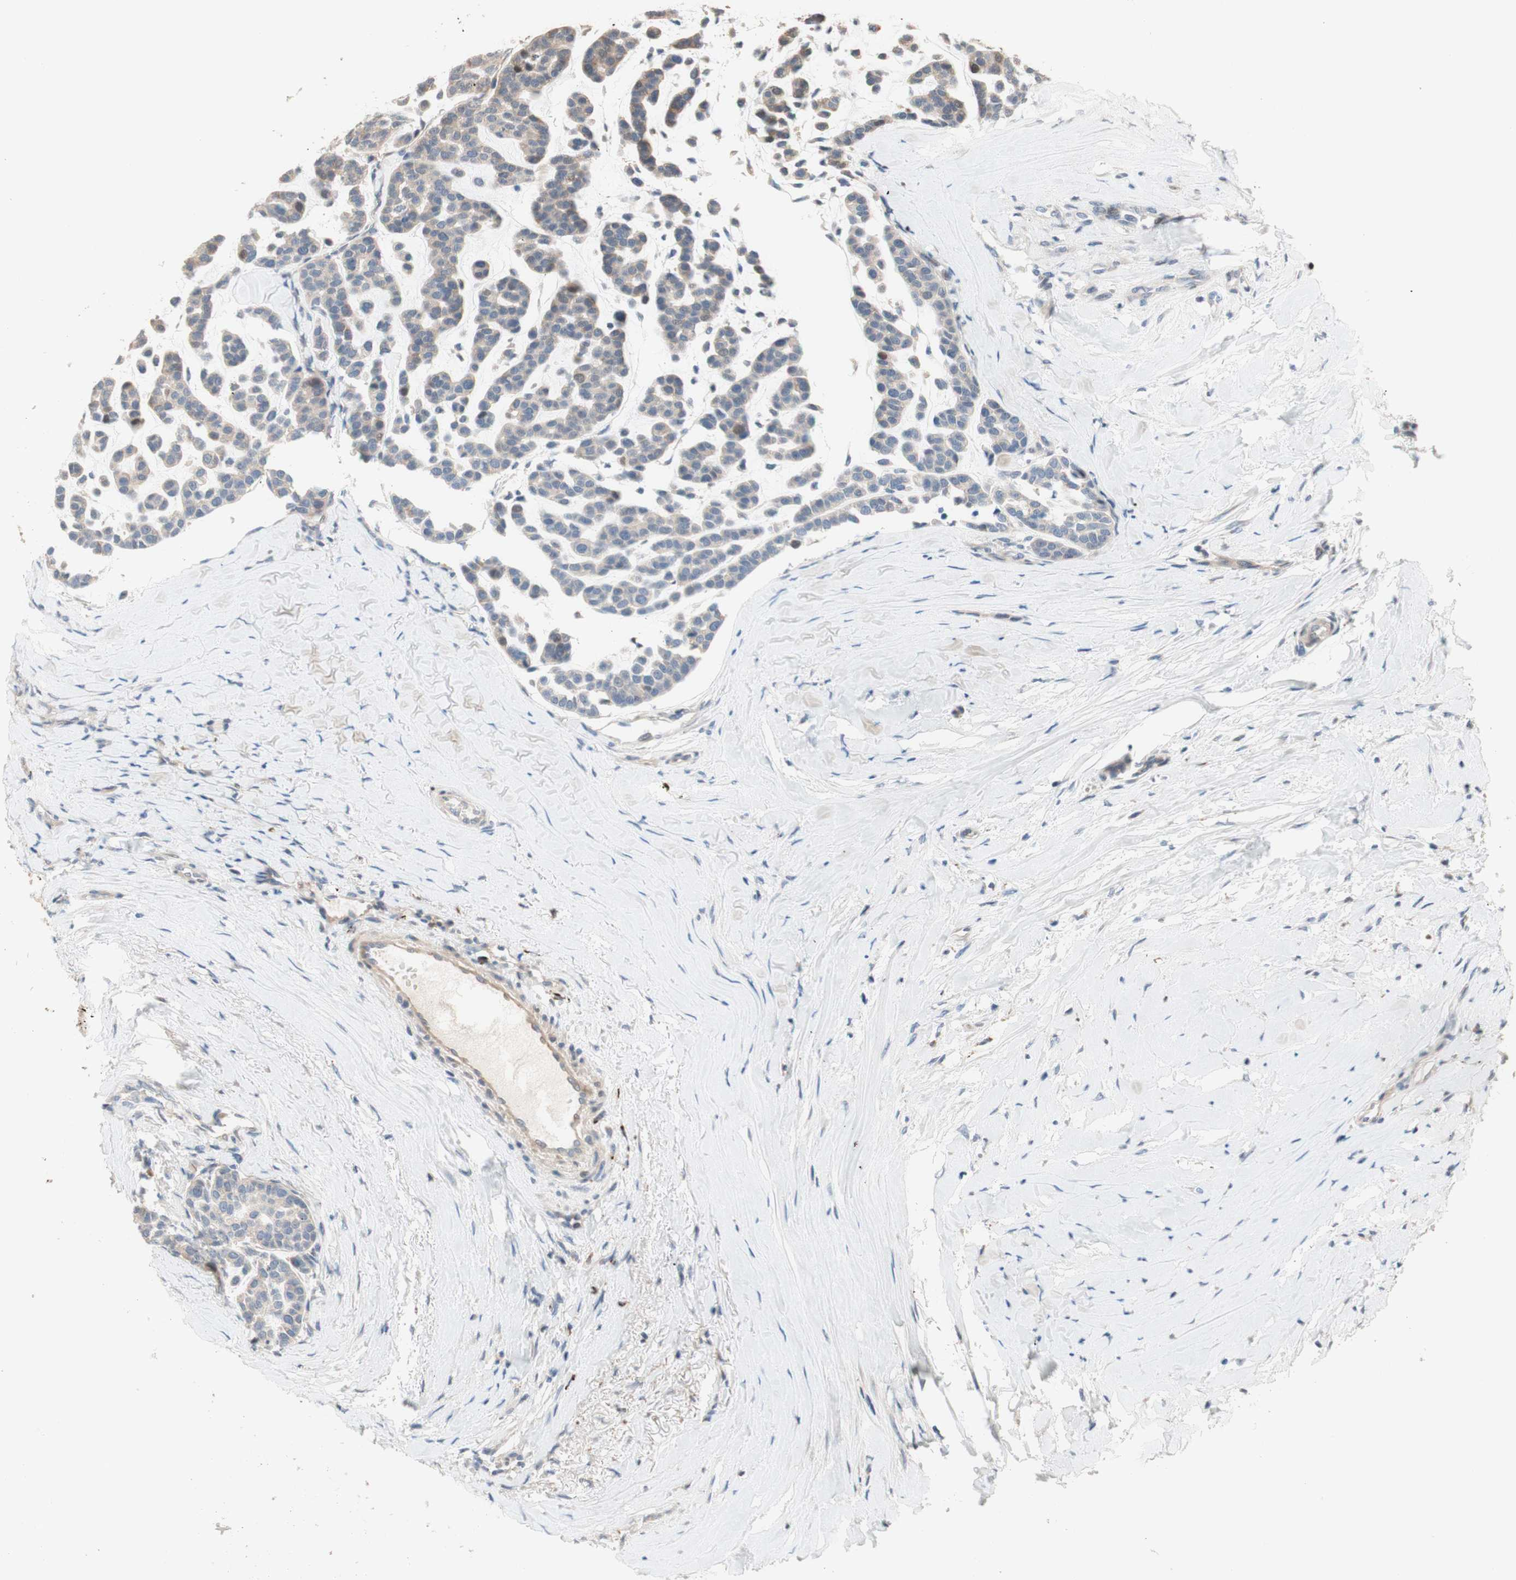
{"staining": {"intensity": "weak", "quantity": ">75%", "location": "cytoplasmic/membranous"}, "tissue": "head and neck cancer", "cell_type": "Tumor cells", "image_type": "cancer", "snomed": [{"axis": "morphology", "description": "Adenocarcinoma, NOS"}, {"axis": "morphology", "description": "Adenoma, NOS"}, {"axis": "topography", "description": "Head-Neck"}], "caption": "Immunohistochemical staining of adenocarcinoma (head and neck) reveals low levels of weak cytoplasmic/membranous expression in about >75% of tumor cells.", "gene": "PTPN21", "patient": {"sex": "female", "age": 55}}